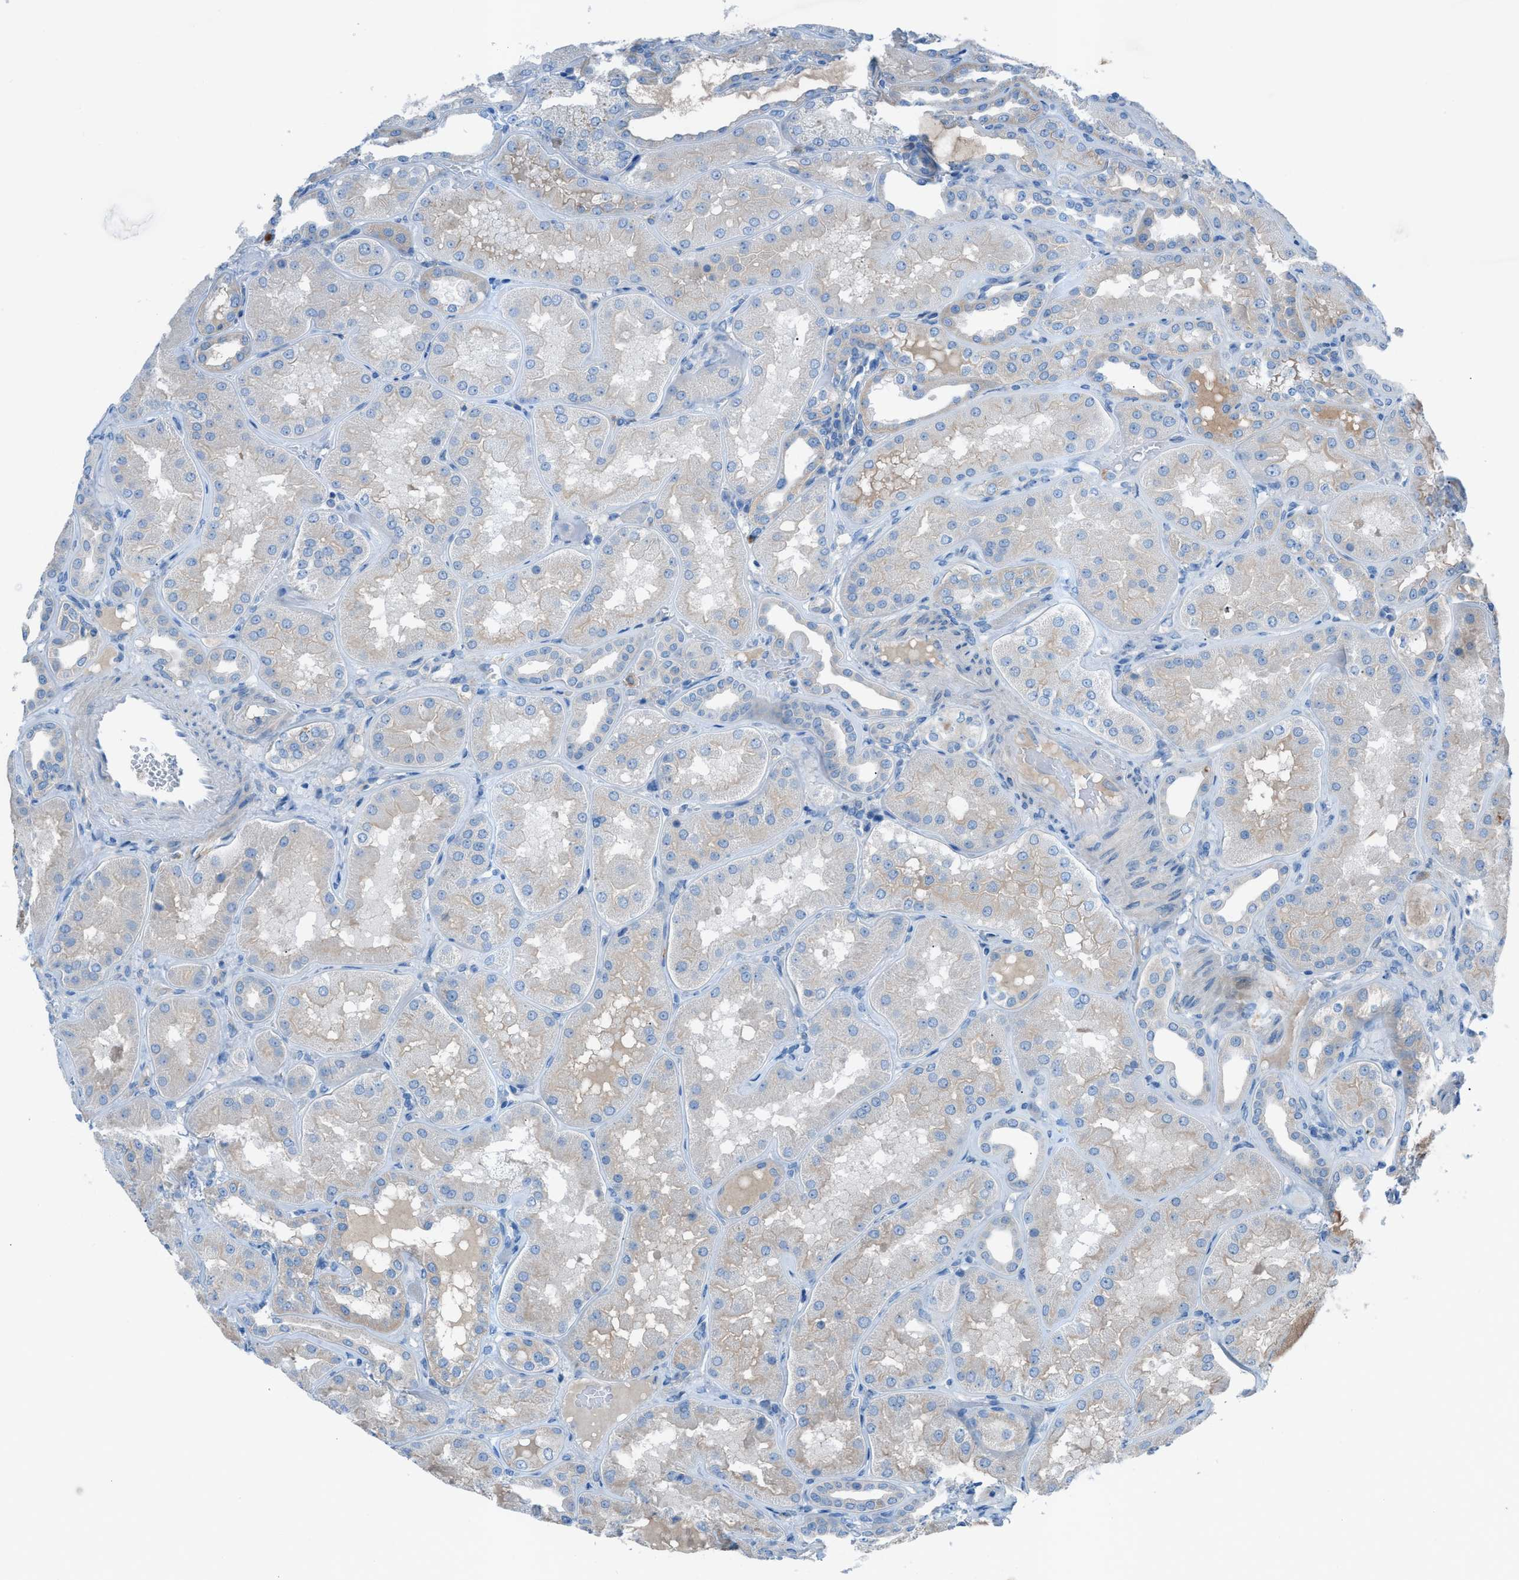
{"staining": {"intensity": "weak", "quantity": "<25%", "location": "cytoplasmic/membranous"}, "tissue": "kidney", "cell_type": "Cells in glomeruli", "image_type": "normal", "snomed": [{"axis": "morphology", "description": "Normal tissue, NOS"}, {"axis": "topography", "description": "Kidney"}], "caption": "The immunohistochemistry image has no significant staining in cells in glomeruli of kidney.", "gene": "C5AR2", "patient": {"sex": "female", "age": 56}}